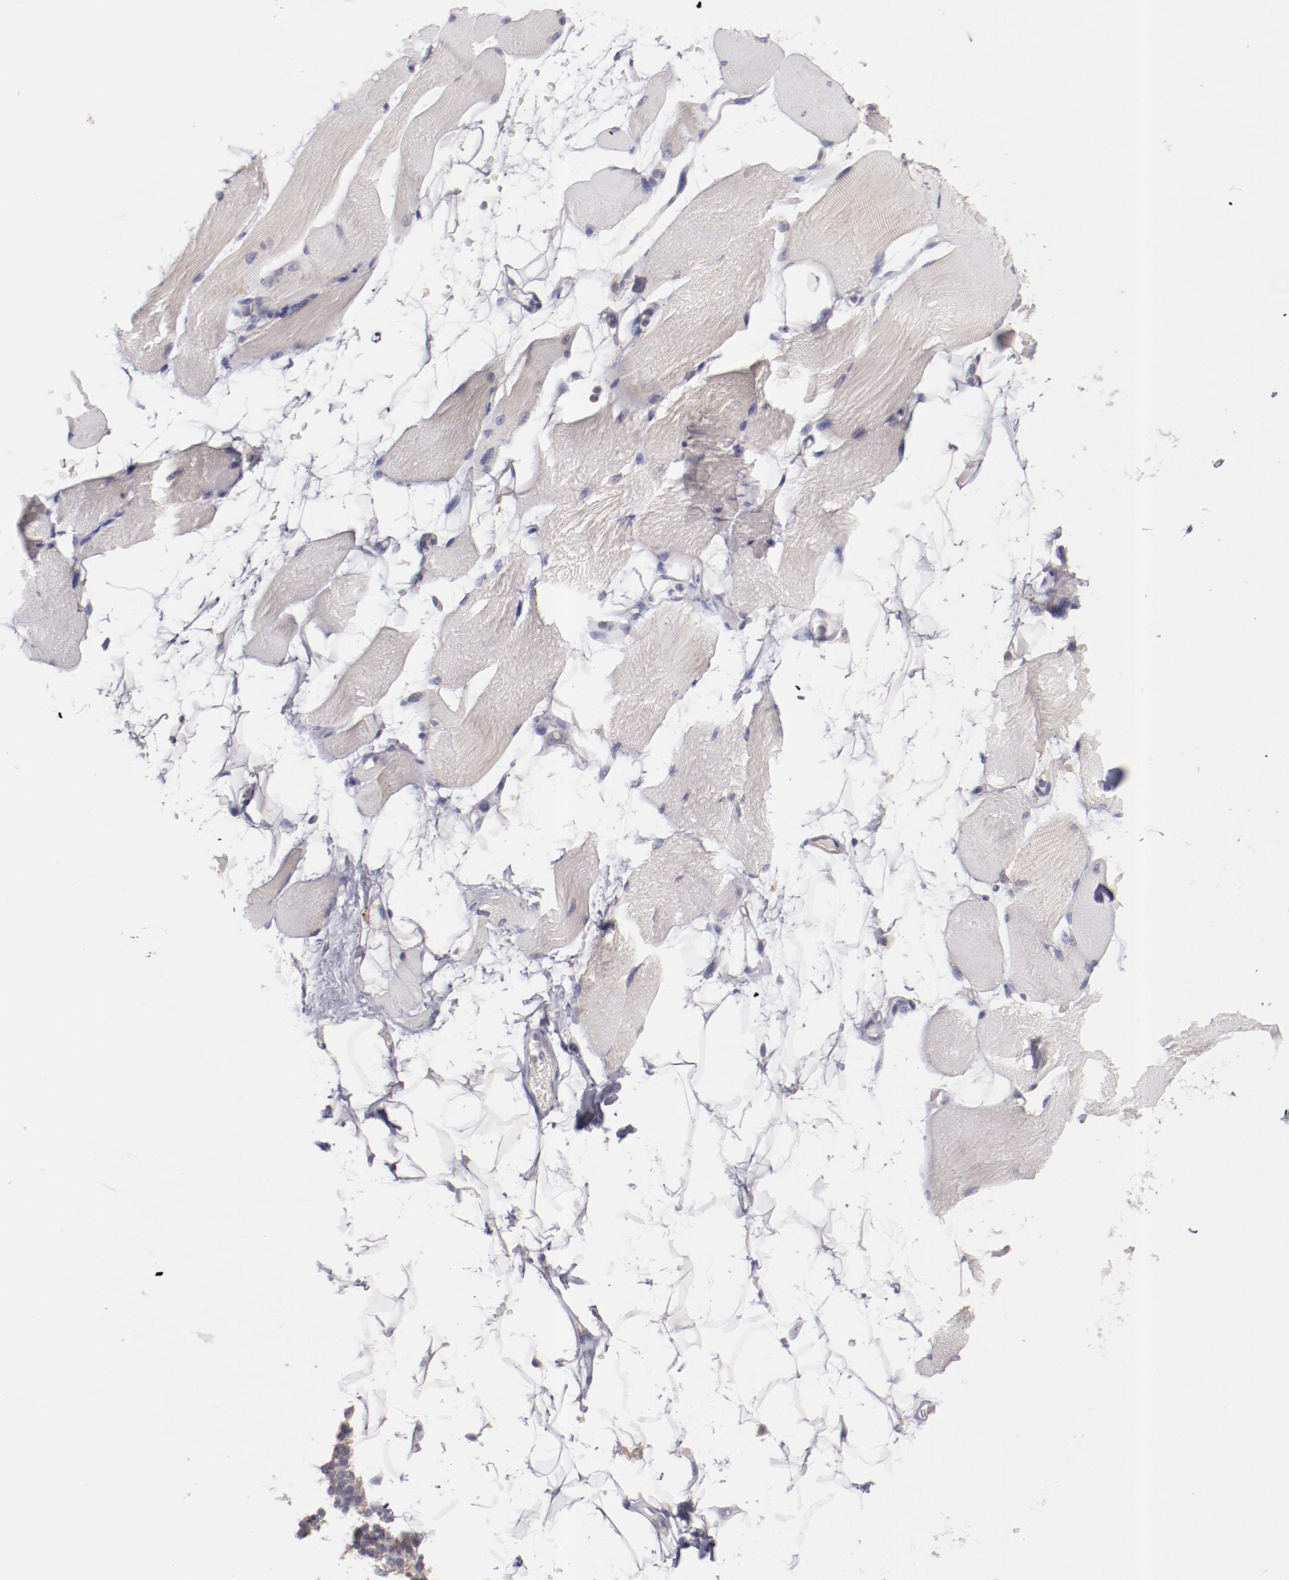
{"staining": {"intensity": "weak", "quantity": "<25%", "location": "cytoplasmic/membranous"}, "tissue": "skeletal muscle", "cell_type": "Myocytes", "image_type": "normal", "snomed": [{"axis": "morphology", "description": "Normal tissue, NOS"}, {"axis": "topography", "description": "Skeletal muscle"}, {"axis": "topography", "description": "Parathyroid gland"}], "caption": "Skeletal muscle was stained to show a protein in brown. There is no significant positivity in myocytes. (Immunohistochemistry (ihc), brightfield microscopy, high magnification).", "gene": "ENTPD5", "patient": {"sex": "female", "age": 37}}